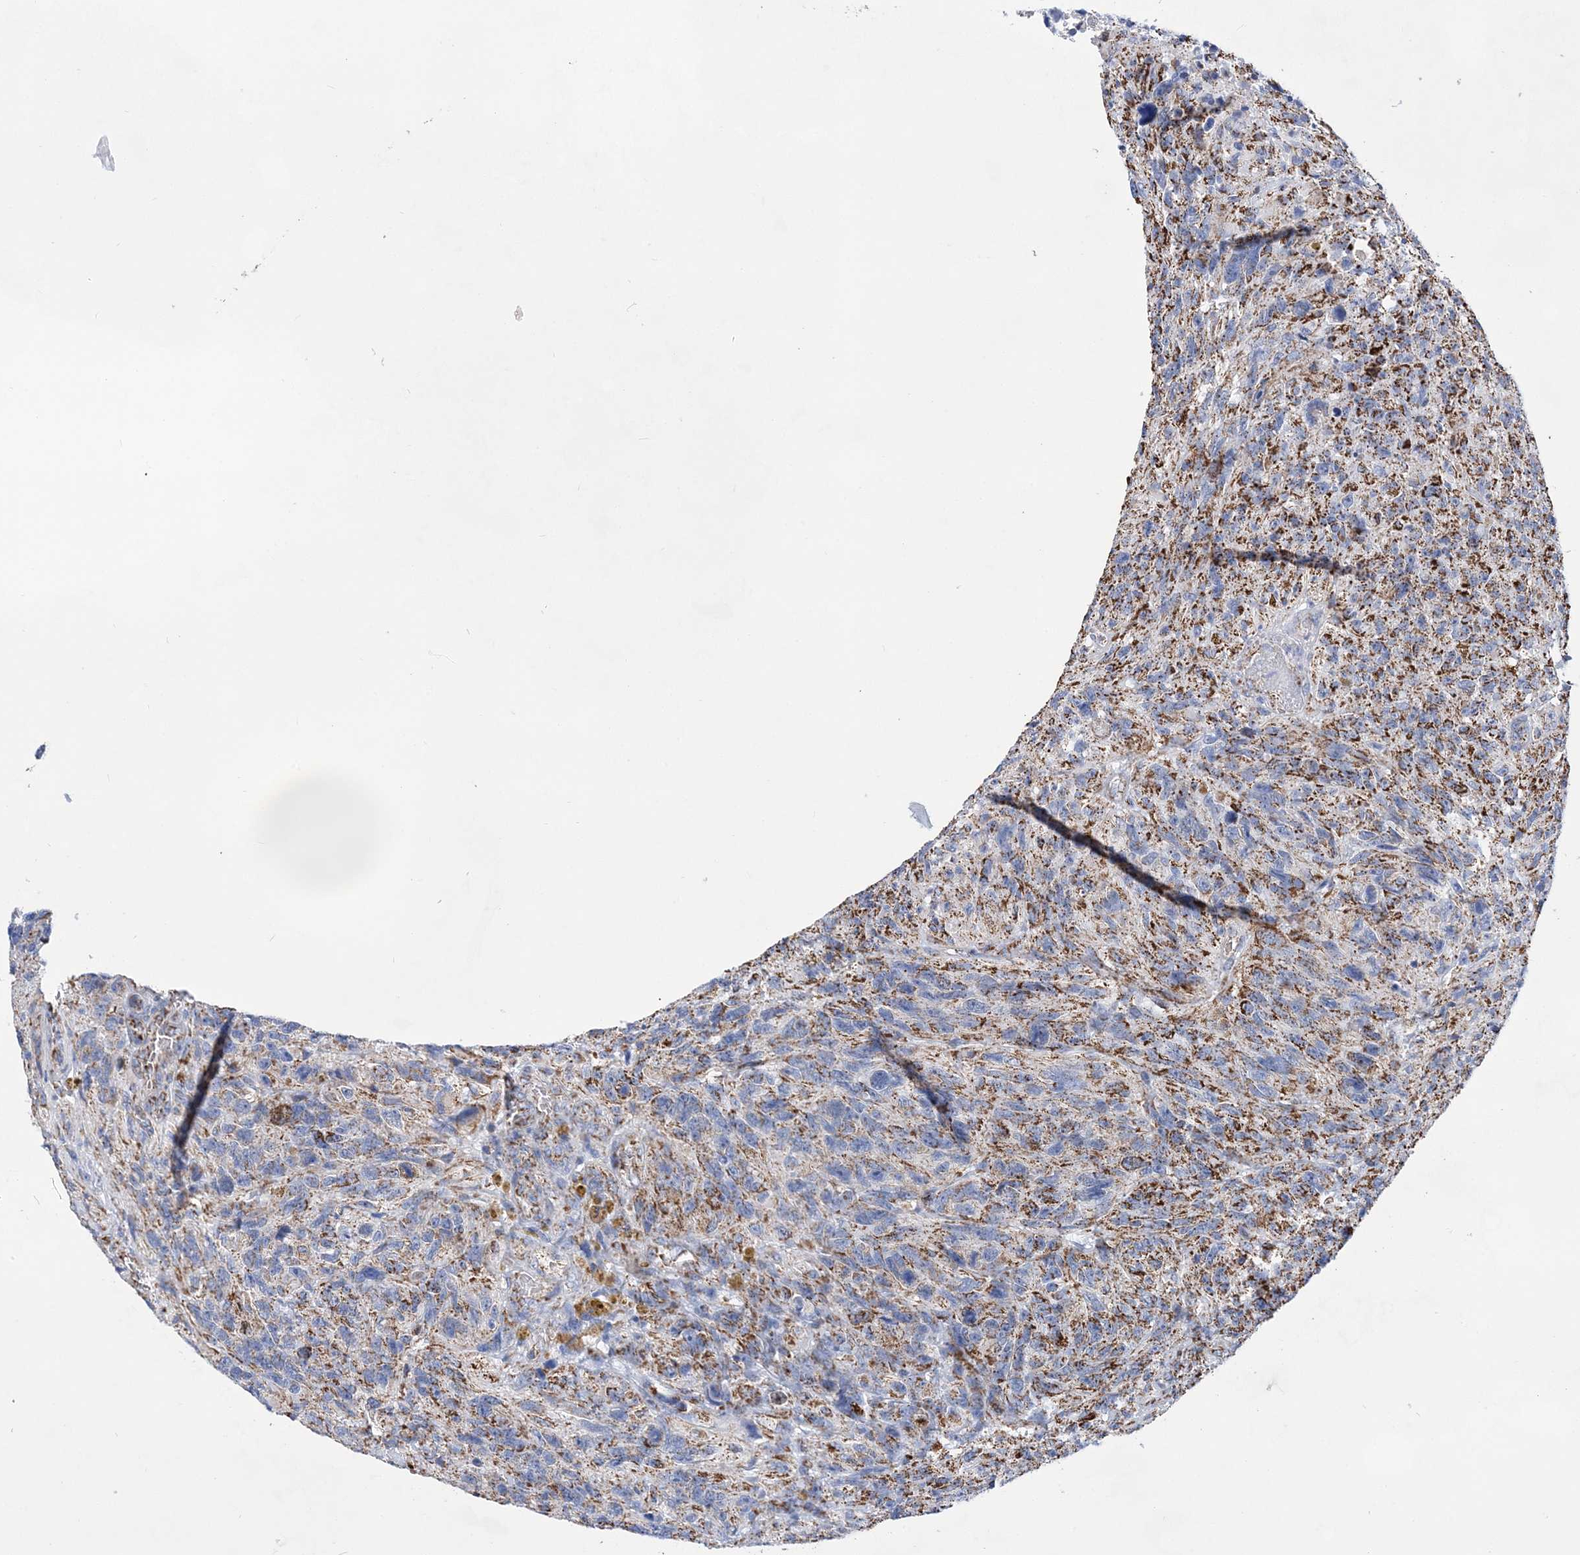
{"staining": {"intensity": "moderate", "quantity": "<25%", "location": "cytoplasmic/membranous"}, "tissue": "glioma", "cell_type": "Tumor cells", "image_type": "cancer", "snomed": [{"axis": "morphology", "description": "Glioma, malignant, High grade"}, {"axis": "topography", "description": "Brain"}], "caption": "Immunohistochemistry (IHC) image of neoplastic tissue: malignant high-grade glioma stained using IHC demonstrates low levels of moderate protein expression localized specifically in the cytoplasmic/membranous of tumor cells, appearing as a cytoplasmic/membranous brown color.", "gene": "ACOT9", "patient": {"sex": "male", "age": 69}}